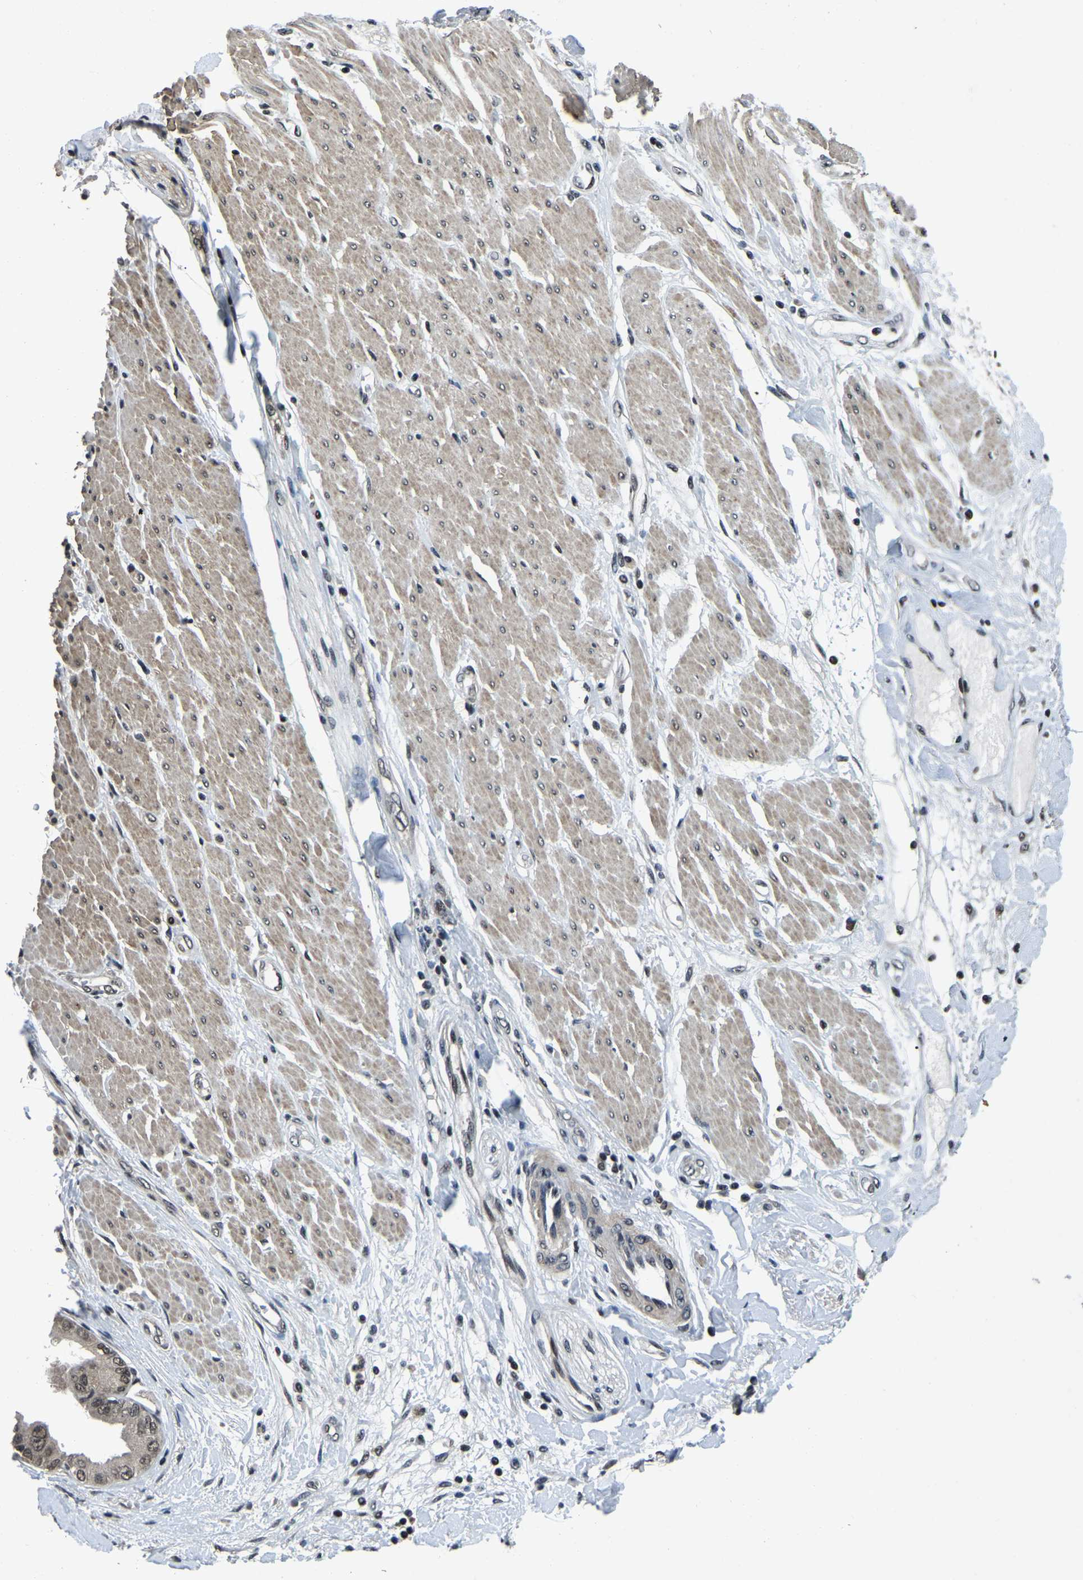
{"staining": {"intensity": "moderate", "quantity": ">75%", "location": "nuclear"}, "tissue": "adipose tissue", "cell_type": "Adipocytes", "image_type": "normal", "snomed": [{"axis": "morphology", "description": "Normal tissue, NOS"}, {"axis": "morphology", "description": "Adenocarcinoma, NOS"}, {"axis": "topography", "description": "Duodenum"}, {"axis": "topography", "description": "Peripheral nerve tissue"}], "caption": "An image of human adipose tissue stained for a protein shows moderate nuclear brown staining in adipocytes. Immunohistochemistry stains the protein of interest in brown and the nuclei are stained blue.", "gene": "ANKIB1", "patient": {"sex": "female", "age": 60}}